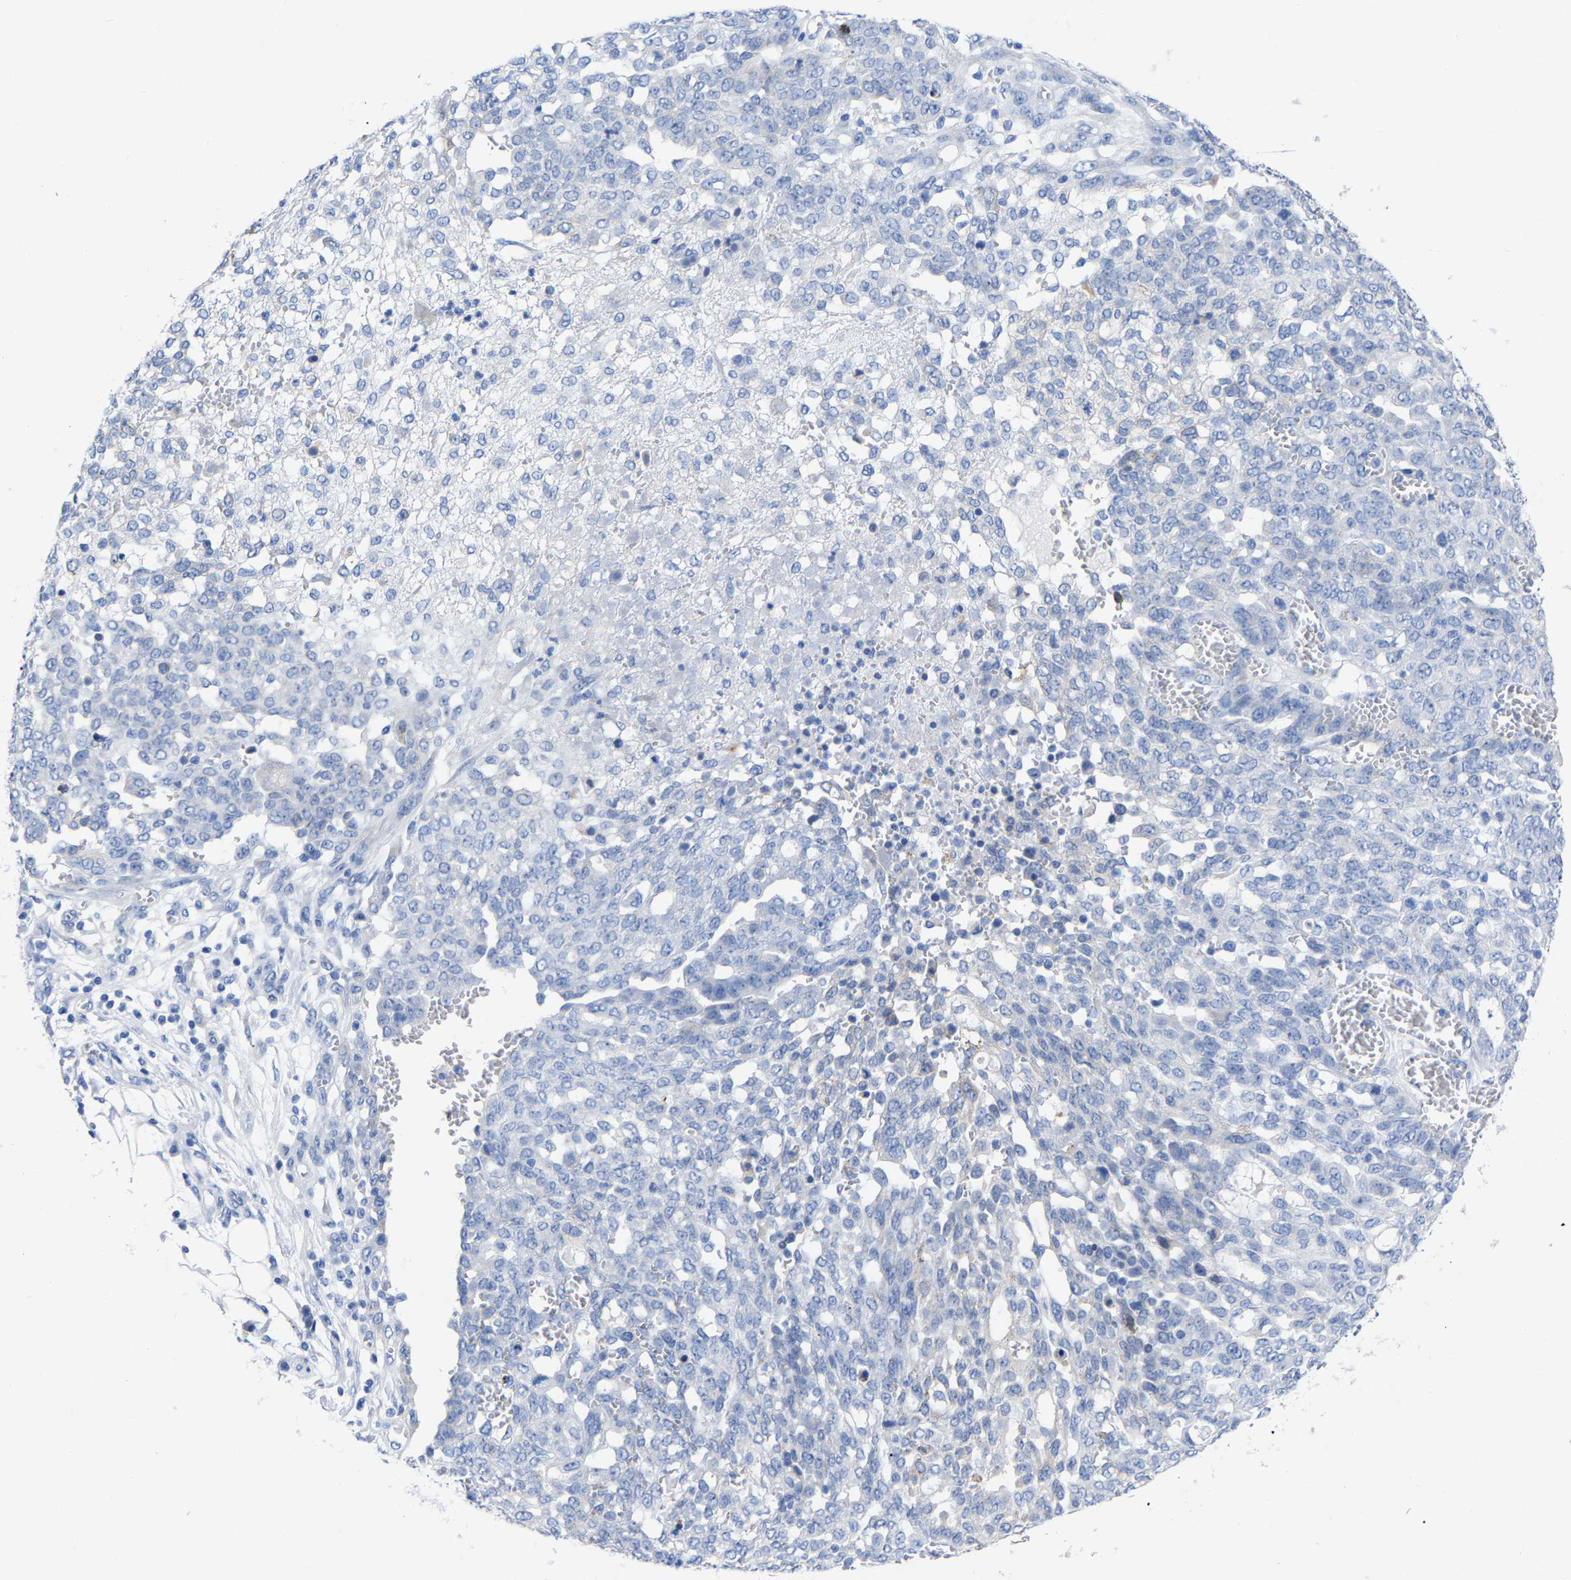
{"staining": {"intensity": "negative", "quantity": "none", "location": "none"}, "tissue": "ovarian cancer", "cell_type": "Tumor cells", "image_type": "cancer", "snomed": [{"axis": "morphology", "description": "Cystadenocarcinoma, serous, NOS"}, {"axis": "topography", "description": "Soft tissue"}, {"axis": "topography", "description": "Ovary"}], "caption": "This histopathology image is of ovarian cancer (serous cystadenocarcinoma) stained with IHC to label a protein in brown with the nuclei are counter-stained blue. There is no staining in tumor cells.", "gene": "STRIP2", "patient": {"sex": "female", "age": 57}}